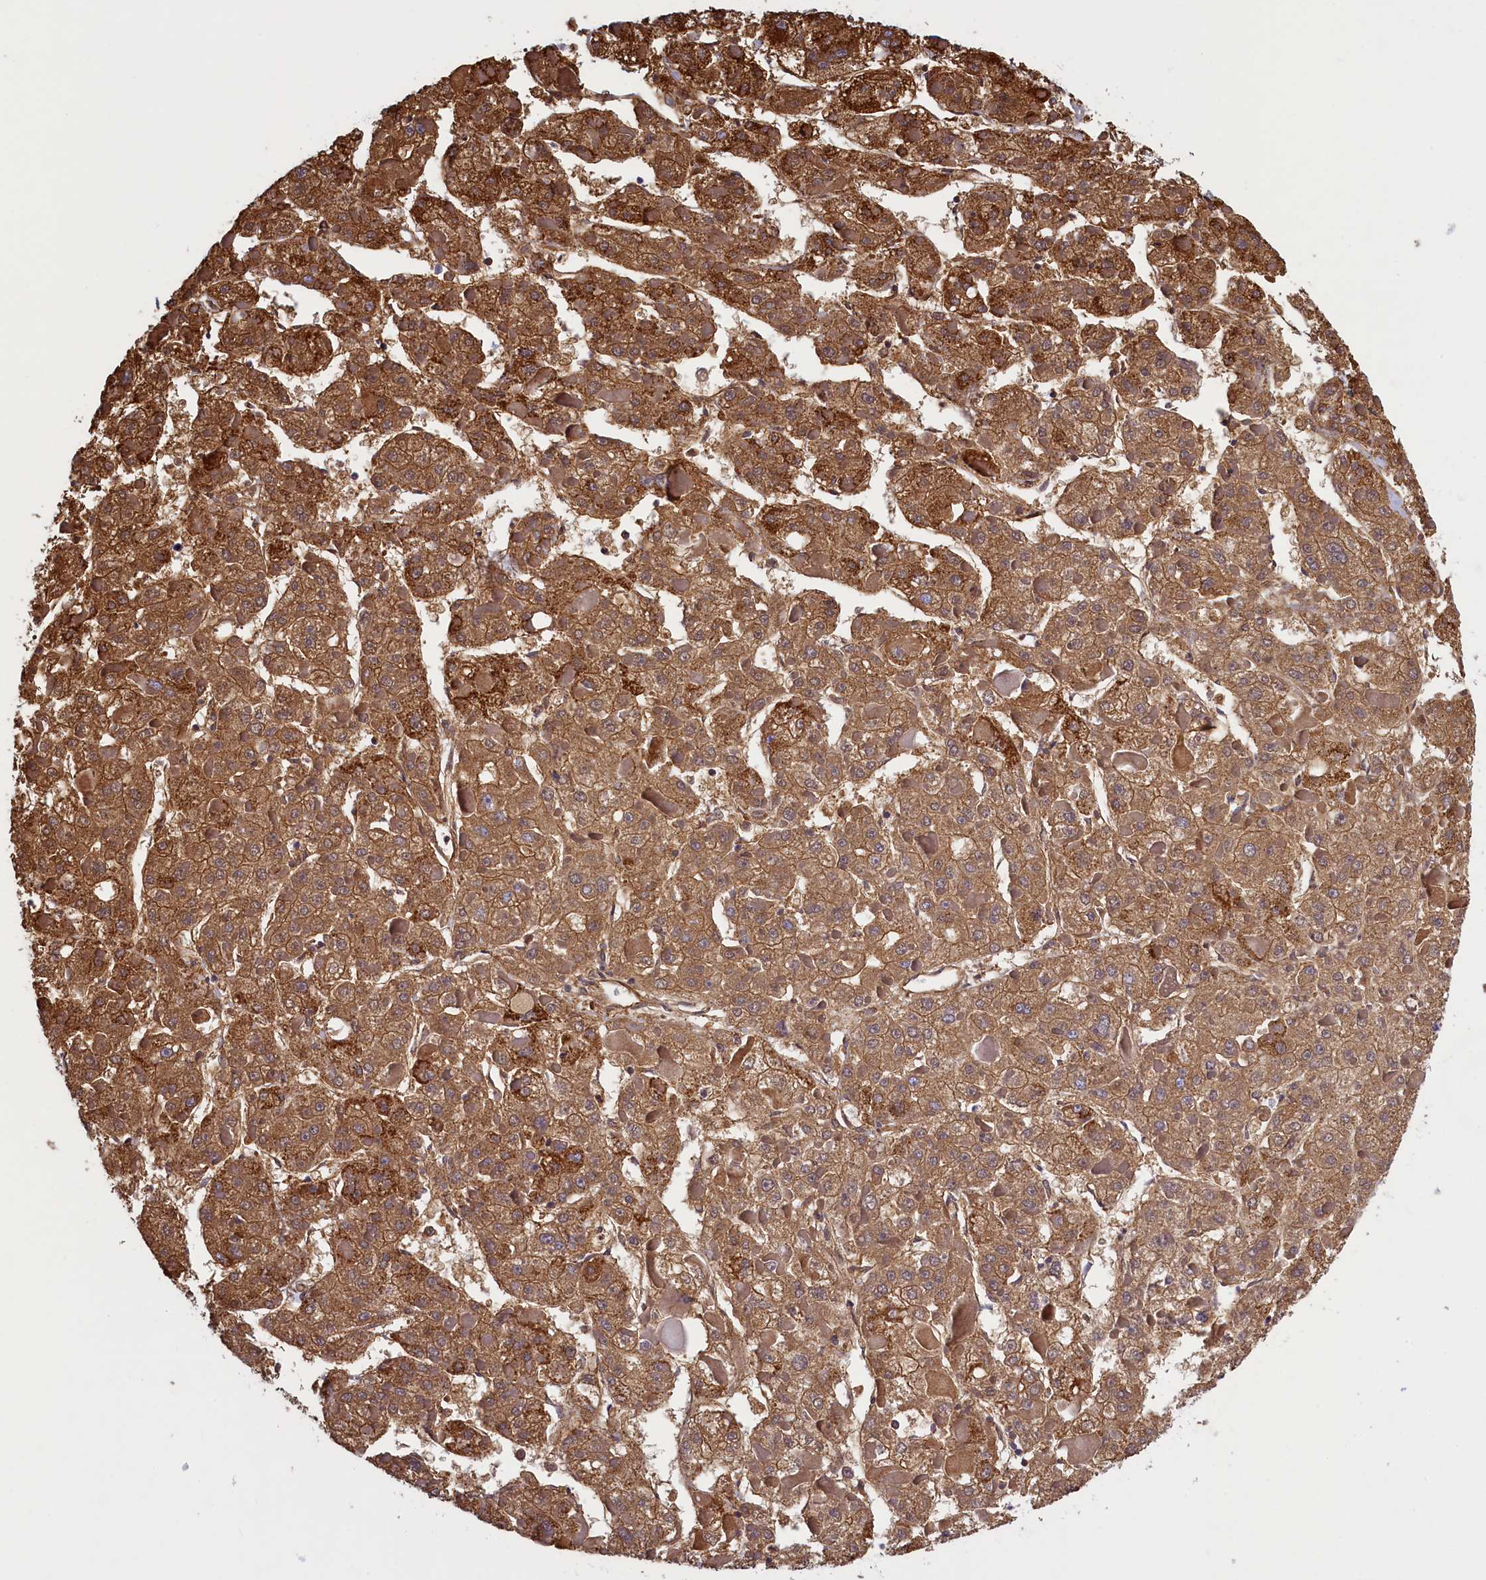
{"staining": {"intensity": "strong", "quantity": ">75%", "location": "cytoplasmic/membranous"}, "tissue": "liver cancer", "cell_type": "Tumor cells", "image_type": "cancer", "snomed": [{"axis": "morphology", "description": "Carcinoma, Hepatocellular, NOS"}, {"axis": "topography", "description": "Liver"}], "caption": "Immunohistochemical staining of human liver hepatocellular carcinoma displays strong cytoplasmic/membranous protein positivity in approximately >75% of tumor cells. Nuclei are stained in blue.", "gene": "IFT122", "patient": {"sex": "female", "age": 73}}